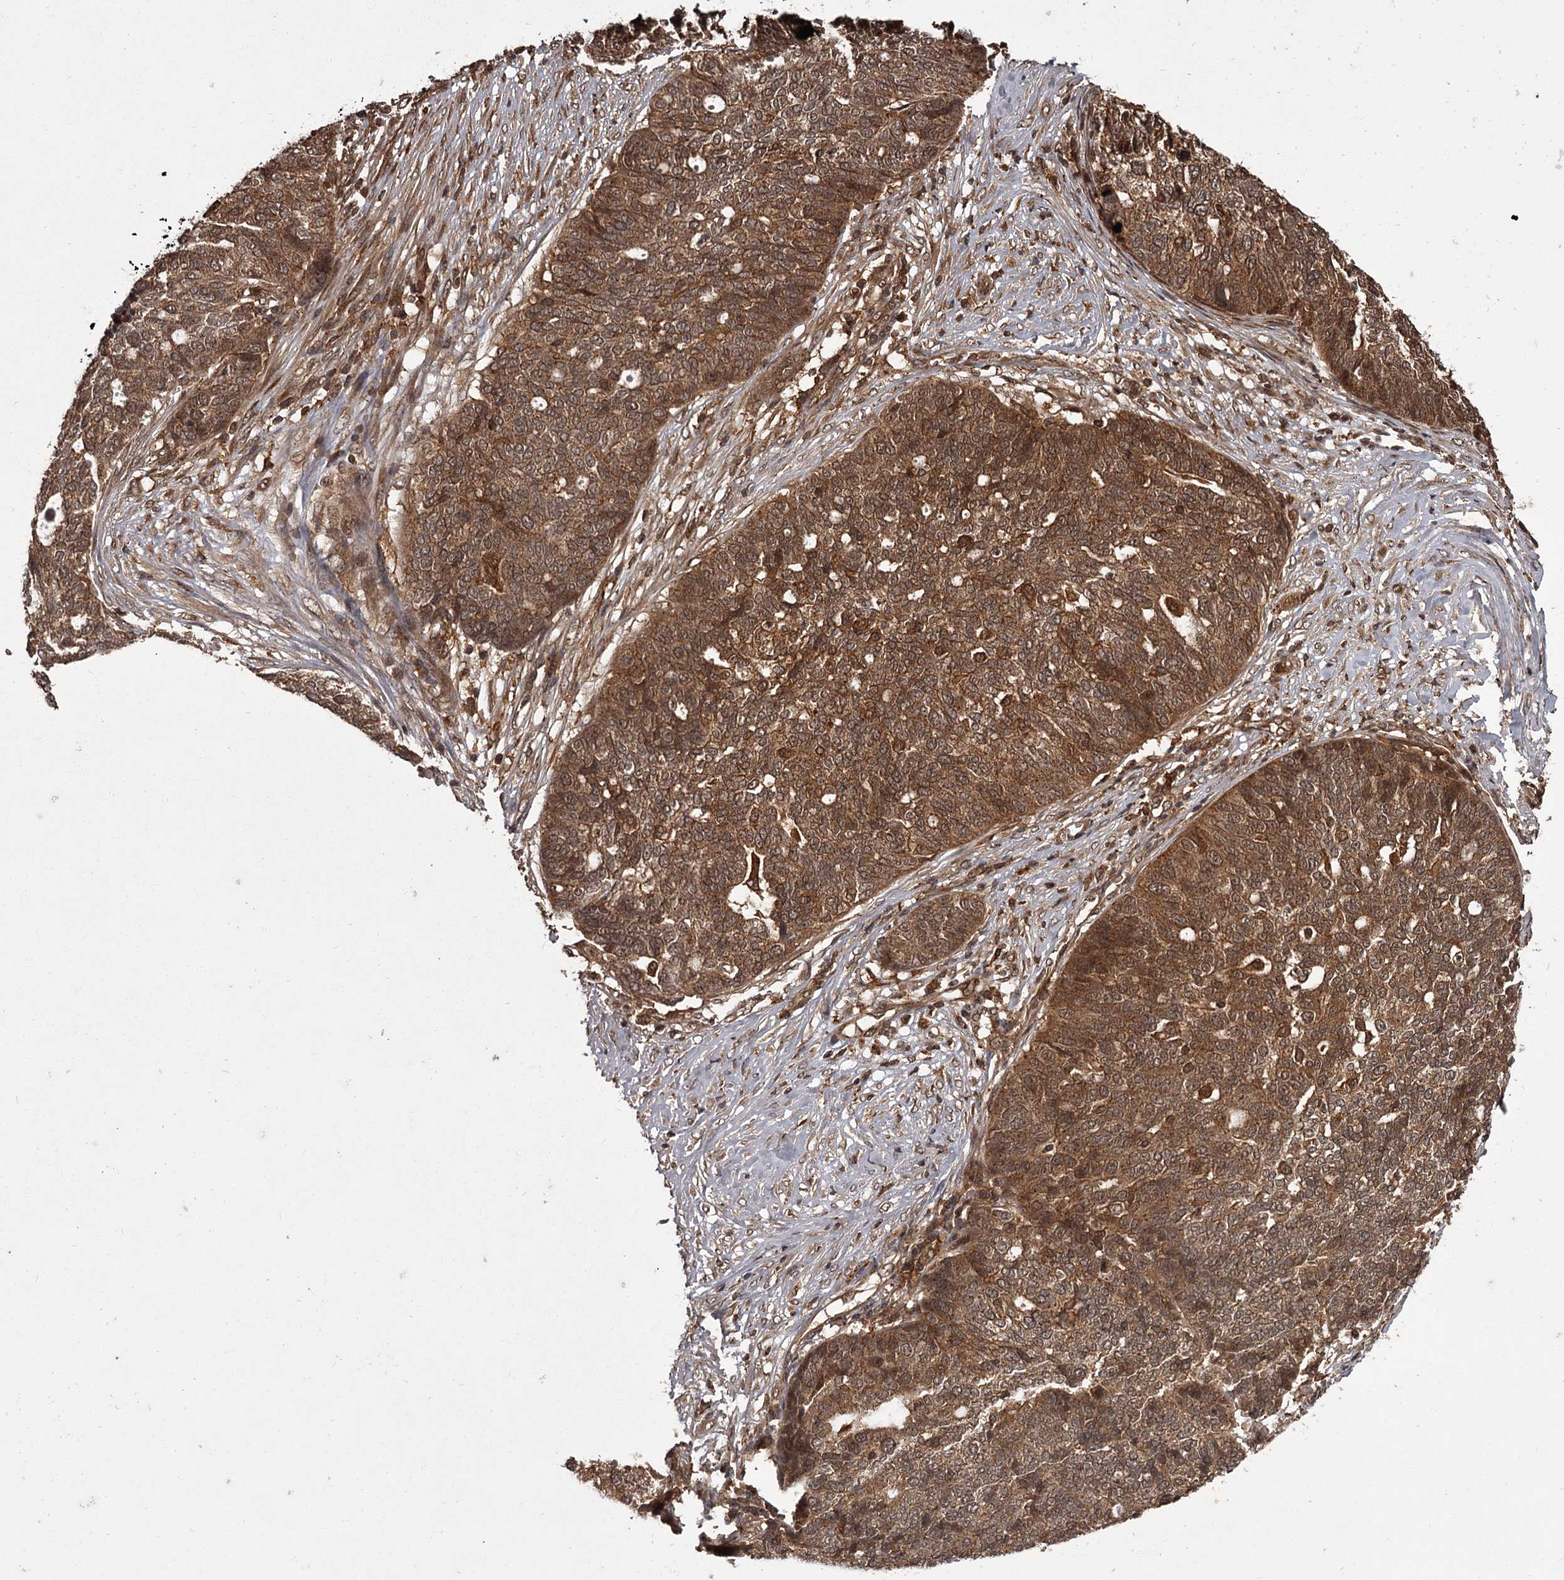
{"staining": {"intensity": "moderate", "quantity": ">75%", "location": "cytoplasmic/membranous,nuclear"}, "tissue": "ovarian cancer", "cell_type": "Tumor cells", "image_type": "cancer", "snomed": [{"axis": "morphology", "description": "Cystadenocarcinoma, serous, NOS"}, {"axis": "topography", "description": "Ovary"}], "caption": "The micrograph displays a brown stain indicating the presence of a protein in the cytoplasmic/membranous and nuclear of tumor cells in ovarian cancer. (IHC, brightfield microscopy, high magnification).", "gene": "TBC1D23", "patient": {"sex": "female", "age": 59}}